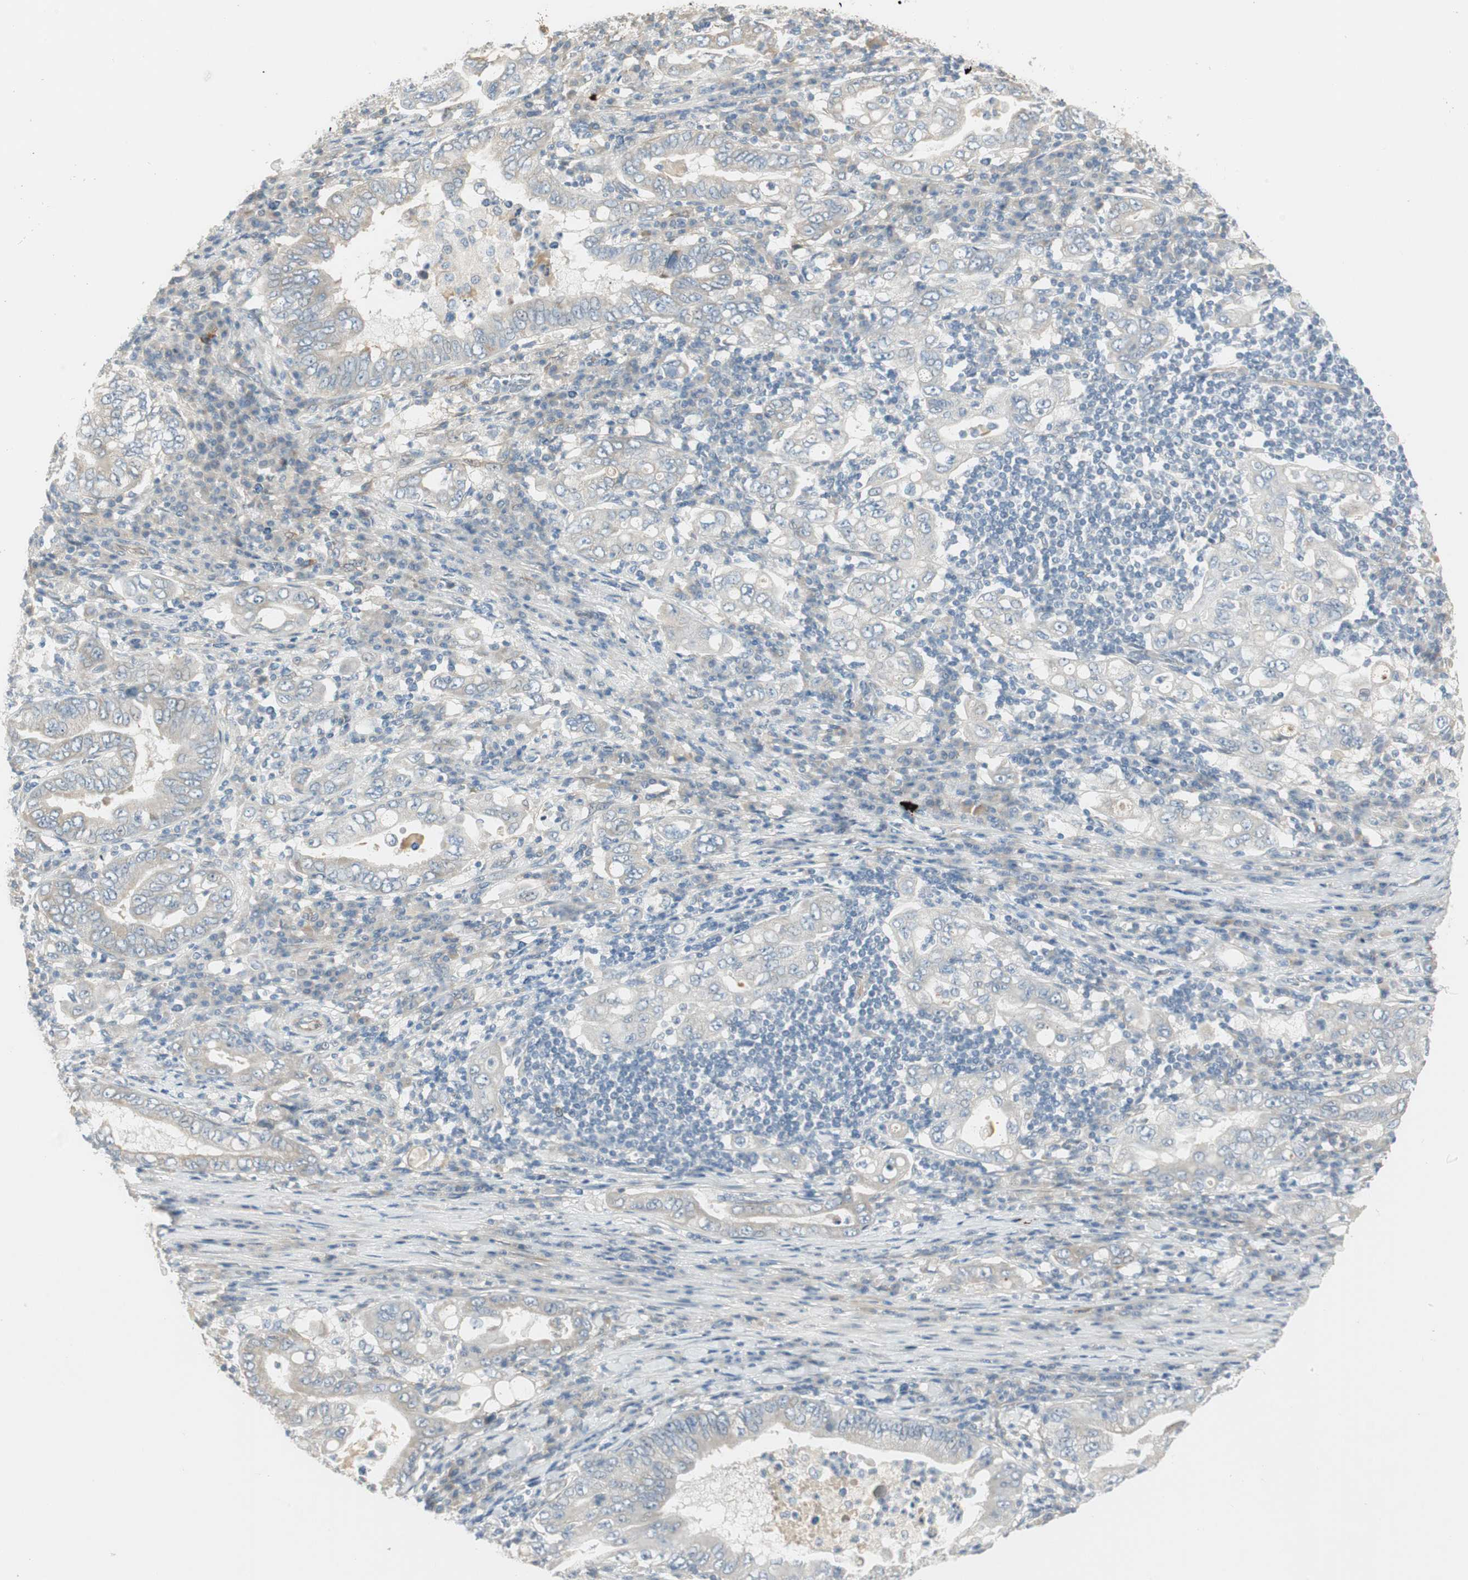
{"staining": {"intensity": "negative", "quantity": "none", "location": "none"}, "tissue": "stomach cancer", "cell_type": "Tumor cells", "image_type": "cancer", "snomed": [{"axis": "morphology", "description": "Normal tissue, NOS"}, {"axis": "morphology", "description": "Adenocarcinoma, NOS"}, {"axis": "topography", "description": "Esophagus"}, {"axis": "topography", "description": "Stomach, upper"}, {"axis": "topography", "description": "Peripheral nerve tissue"}], "caption": "The photomicrograph reveals no staining of tumor cells in stomach cancer.", "gene": "STON1-GTF2A1L", "patient": {"sex": "male", "age": 62}}